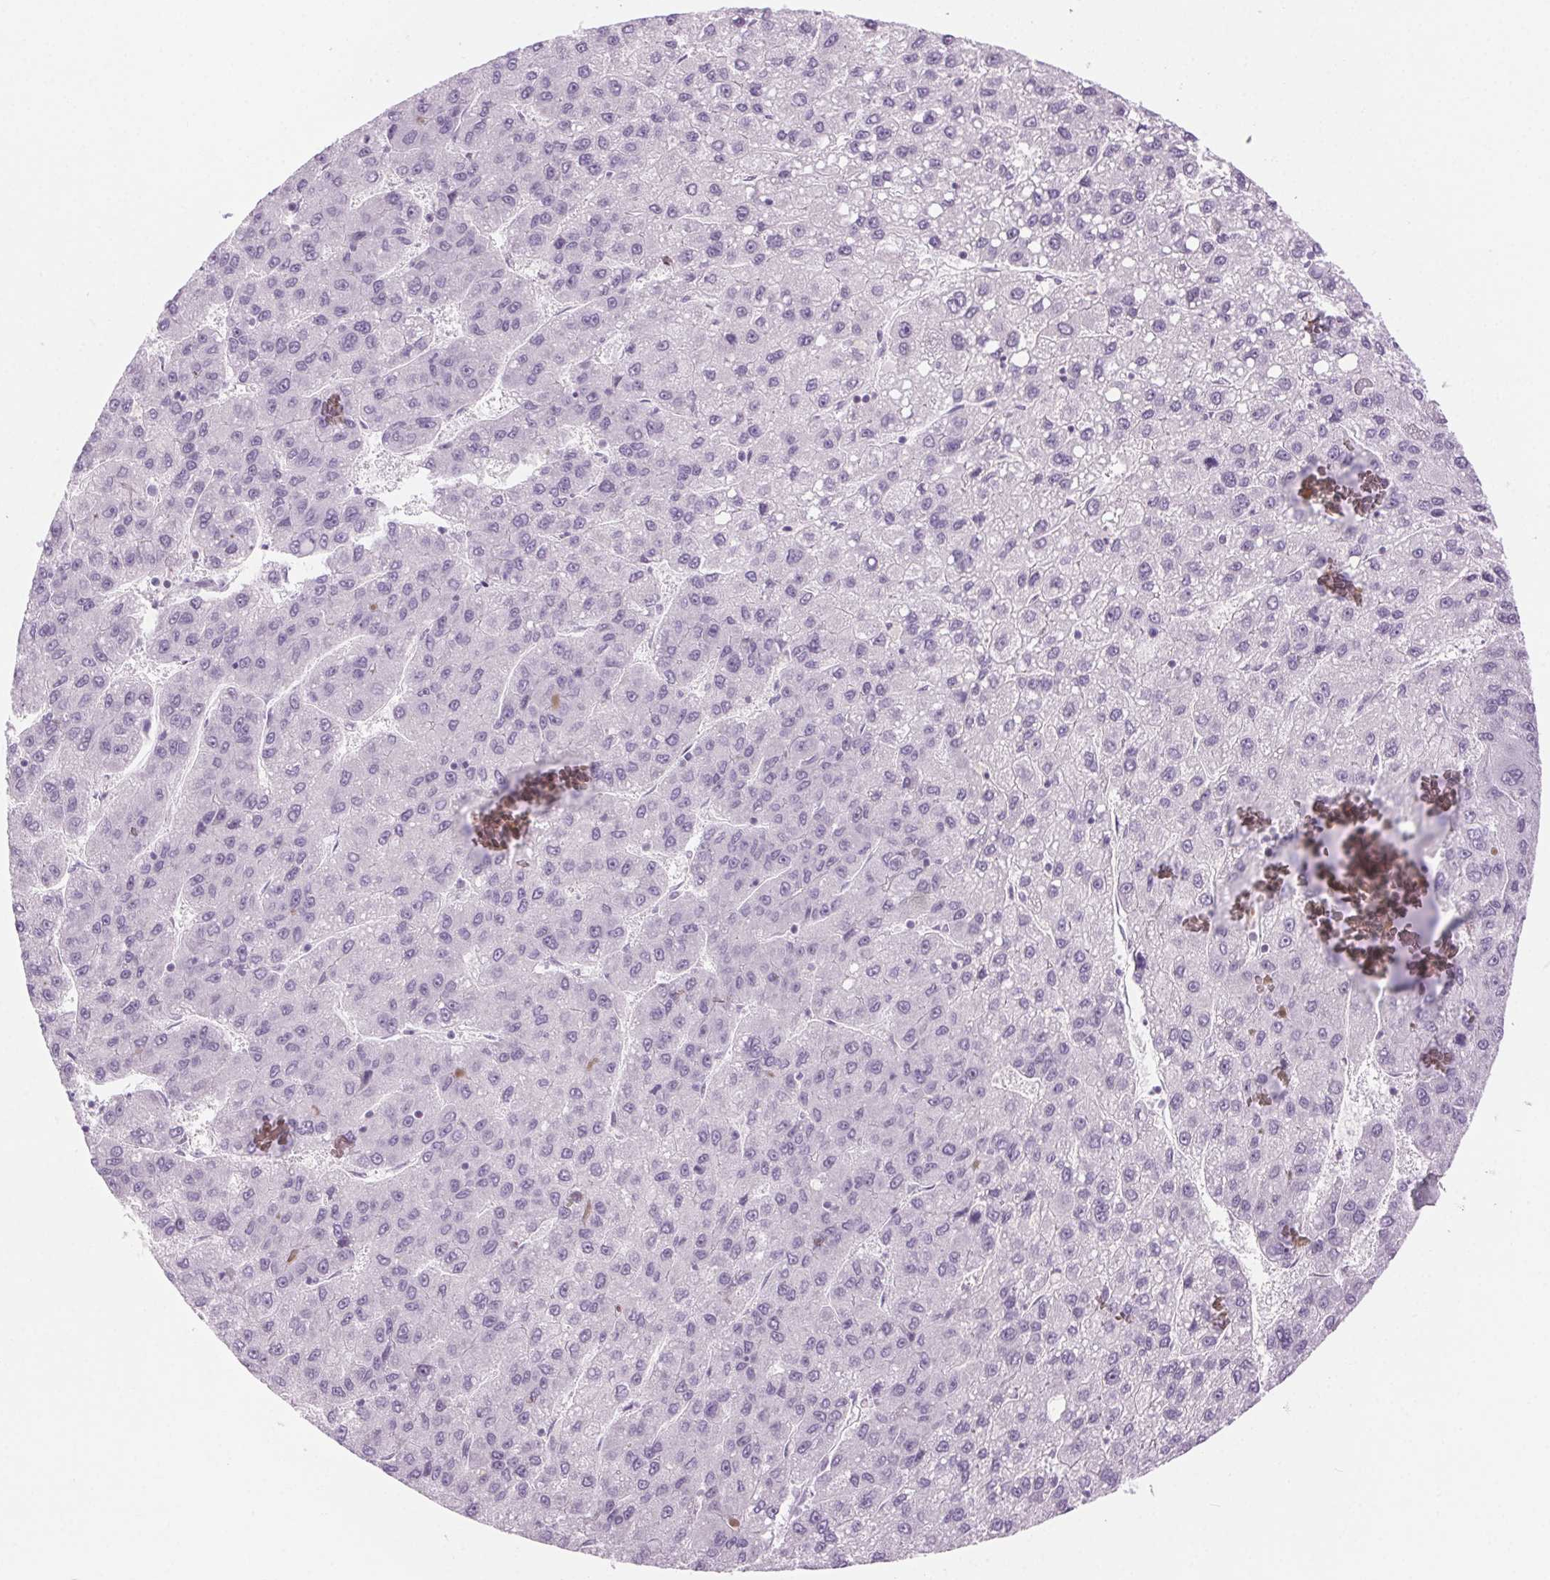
{"staining": {"intensity": "negative", "quantity": "none", "location": "none"}, "tissue": "liver cancer", "cell_type": "Tumor cells", "image_type": "cancer", "snomed": [{"axis": "morphology", "description": "Carcinoma, Hepatocellular, NOS"}, {"axis": "topography", "description": "Liver"}], "caption": "An image of human liver cancer (hepatocellular carcinoma) is negative for staining in tumor cells.", "gene": "SLC6A19", "patient": {"sex": "female", "age": 82}}